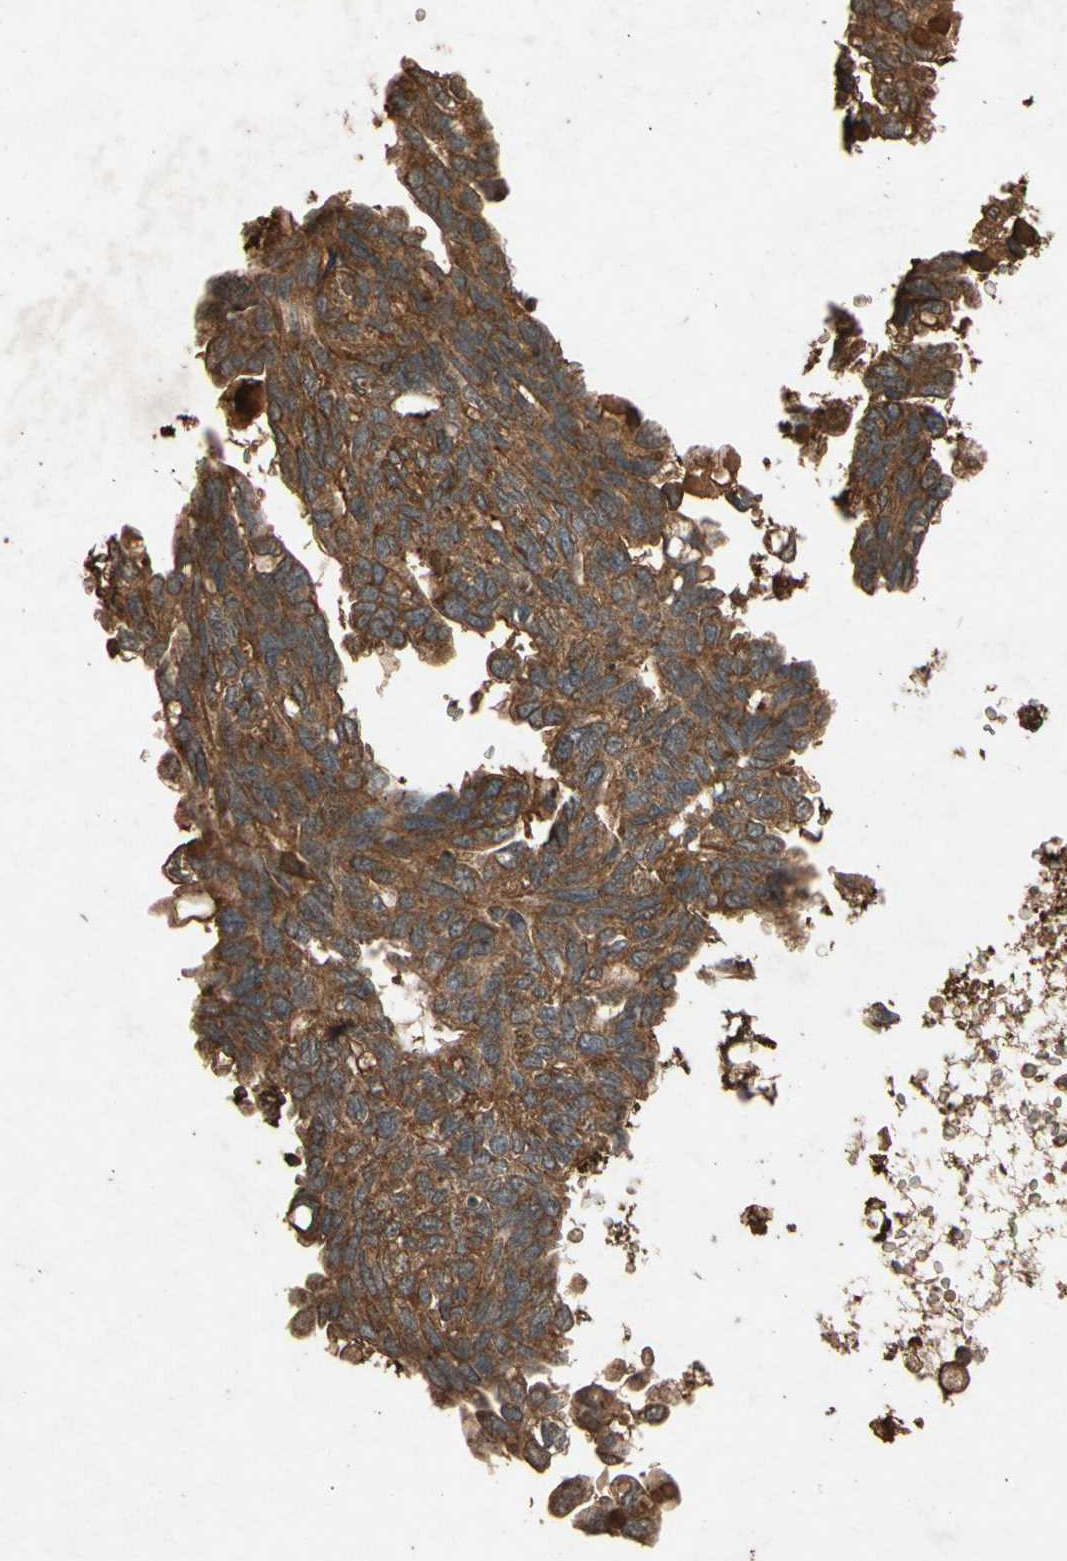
{"staining": {"intensity": "strong", "quantity": ">75%", "location": "cytoplasmic/membranous"}, "tissue": "ovarian cancer", "cell_type": "Tumor cells", "image_type": "cancer", "snomed": [{"axis": "morphology", "description": "Cystadenocarcinoma, serous, NOS"}, {"axis": "topography", "description": "Ovary"}], "caption": "Immunohistochemistry (DAB (3,3'-diaminobenzidine)) staining of human ovarian cancer (serous cystadenocarcinoma) shows strong cytoplasmic/membranous protein expression in about >75% of tumor cells. (DAB IHC with brightfield microscopy, high magnification).", "gene": "TXN2", "patient": {"sex": "female", "age": 79}}